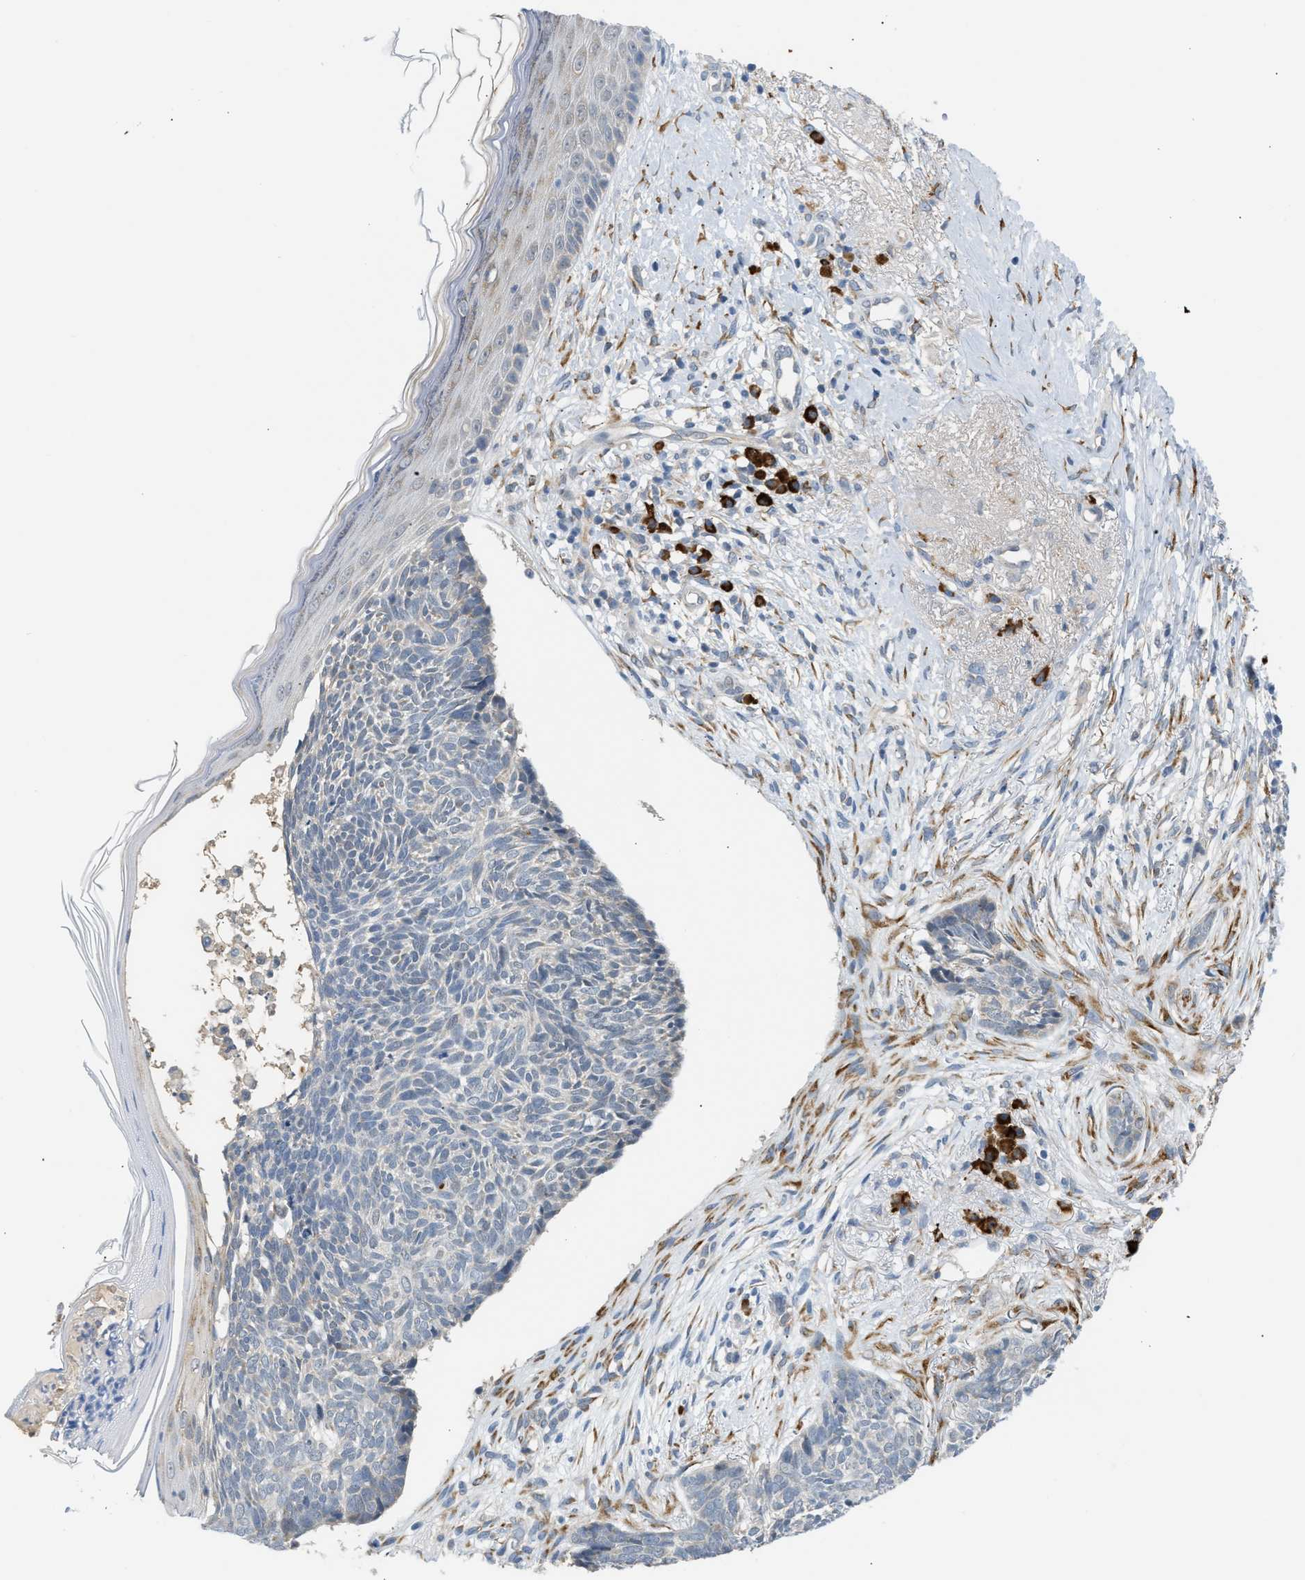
{"staining": {"intensity": "weak", "quantity": "<25%", "location": "cytoplasmic/membranous"}, "tissue": "skin cancer", "cell_type": "Tumor cells", "image_type": "cancer", "snomed": [{"axis": "morphology", "description": "Basal cell carcinoma"}, {"axis": "topography", "description": "Skin"}], "caption": "Tumor cells are negative for brown protein staining in basal cell carcinoma (skin).", "gene": "KCNC2", "patient": {"sex": "female", "age": 84}}